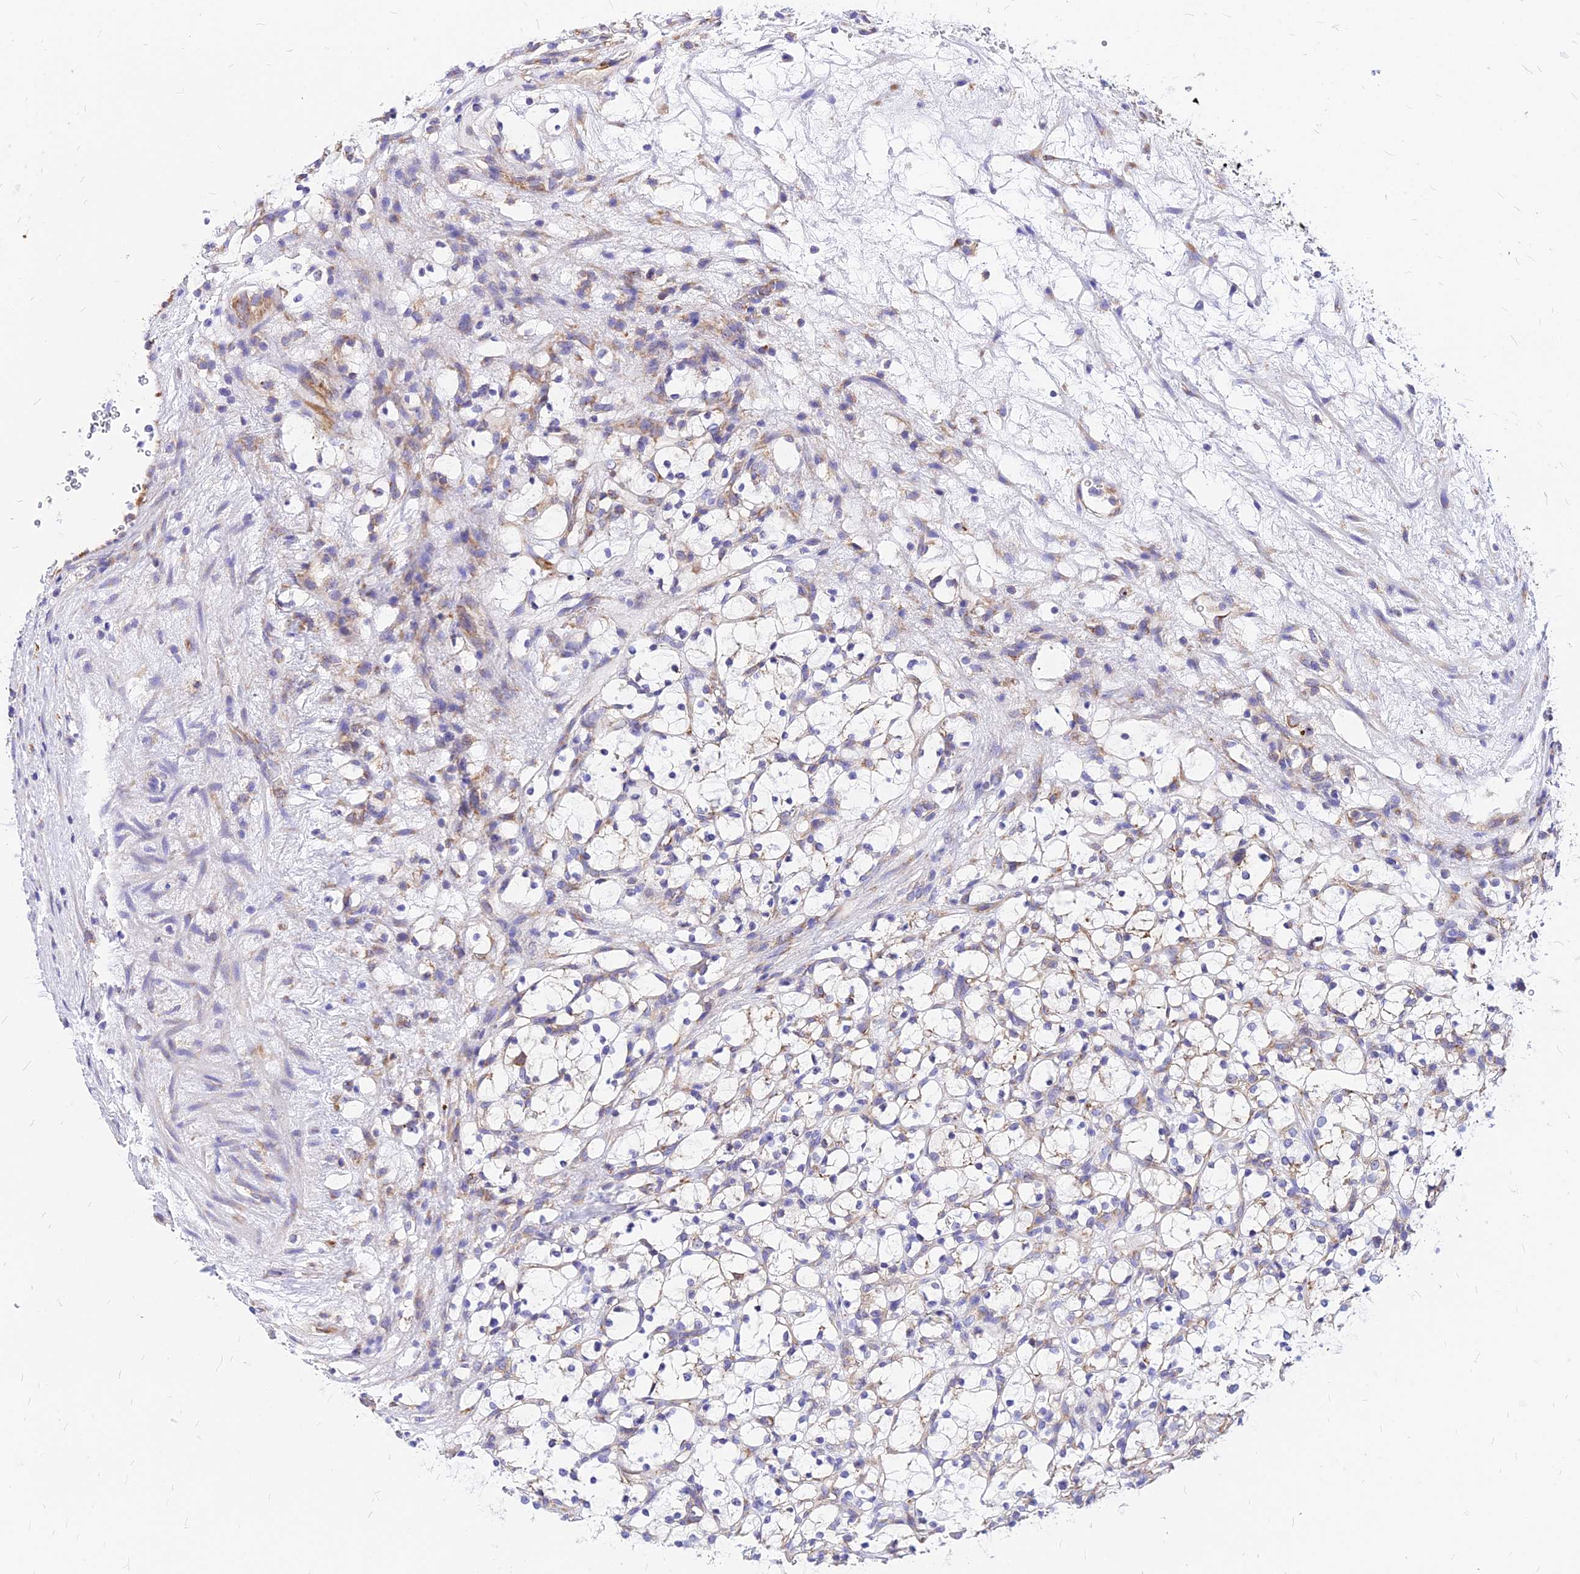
{"staining": {"intensity": "negative", "quantity": "none", "location": "none"}, "tissue": "renal cancer", "cell_type": "Tumor cells", "image_type": "cancer", "snomed": [{"axis": "morphology", "description": "Adenocarcinoma, NOS"}, {"axis": "topography", "description": "Kidney"}], "caption": "The photomicrograph shows no significant positivity in tumor cells of adenocarcinoma (renal).", "gene": "RPL19", "patient": {"sex": "female", "age": 69}}